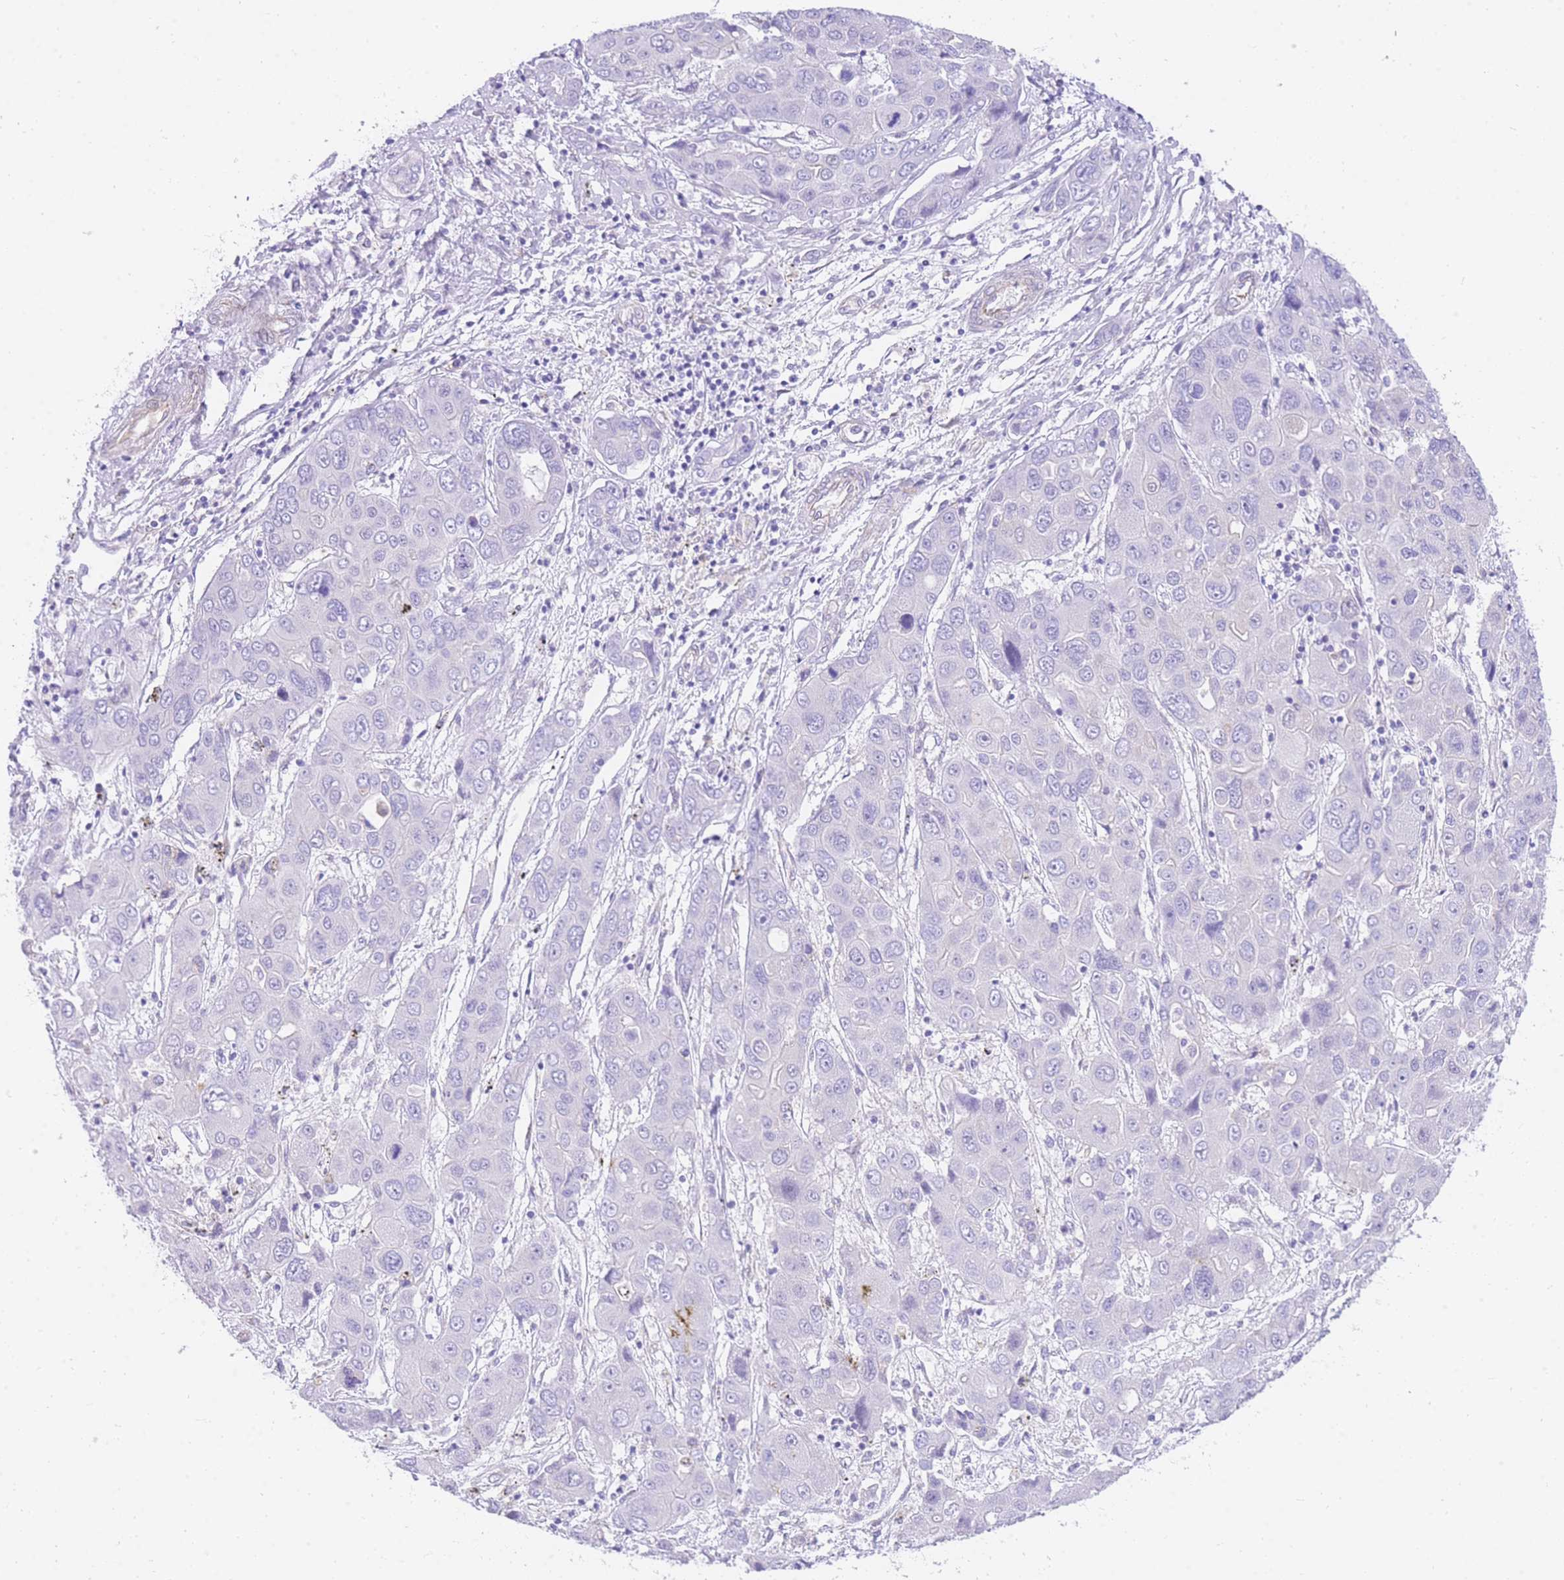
{"staining": {"intensity": "negative", "quantity": "none", "location": "none"}, "tissue": "liver cancer", "cell_type": "Tumor cells", "image_type": "cancer", "snomed": [{"axis": "morphology", "description": "Cholangiocarcinoma"}, {"axis": "topography", "description": "Liver"}], "caption": "Immunohistochemistry of liver cancer shows no positivity in tumor cells.", "gene": "SRSF12", "patient": {"sex": "male", "age": 67}}